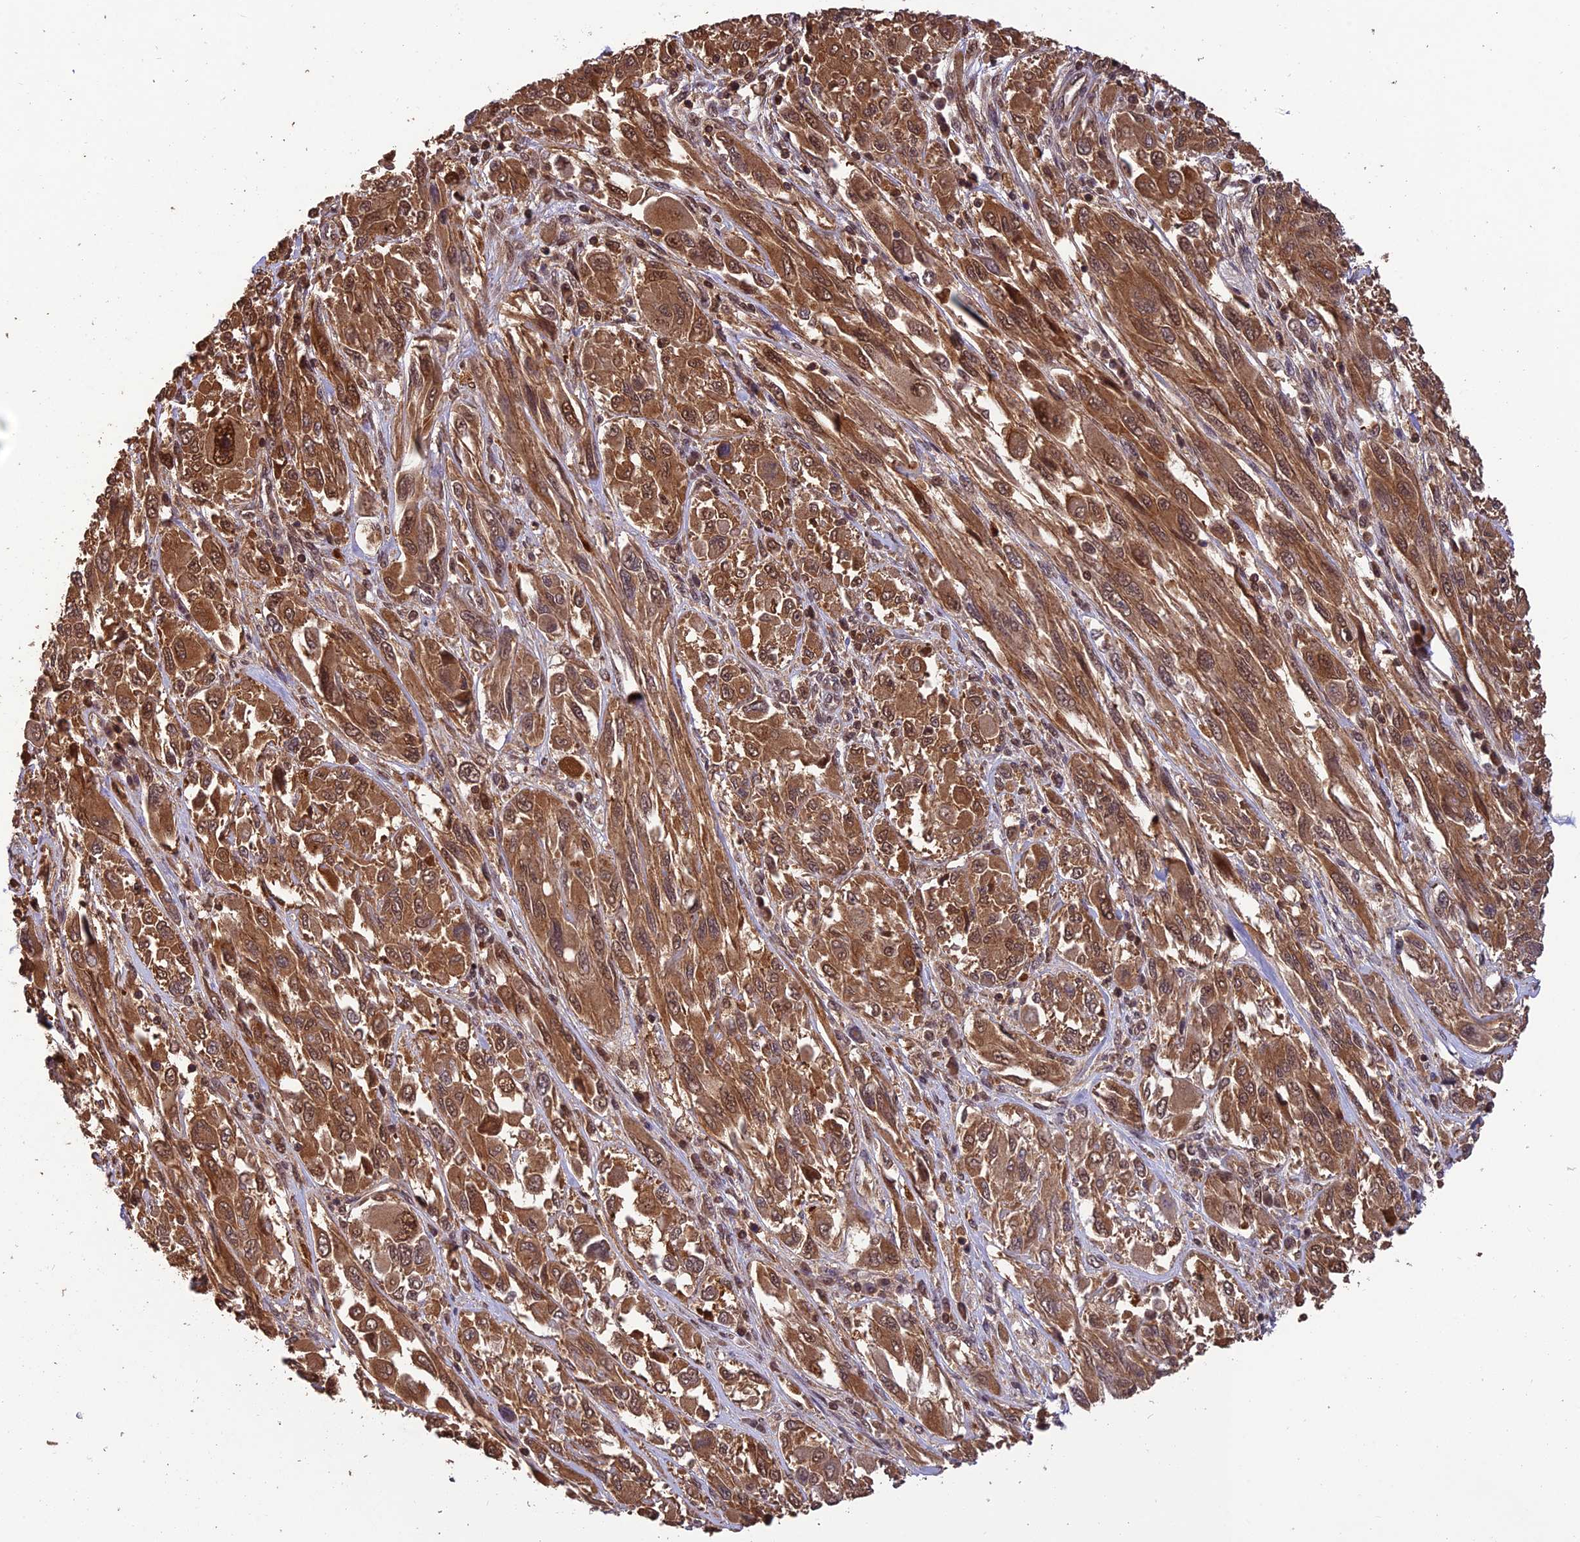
{"staining": {"intensity": "moderate", "quantity": ">75%", "location": "cytoplasmic/membranous,nuclear"}, "tissue": "melanoma", "cell_type": "Tumor cells", "image_type": "cancer", "snomed": [{"axis": "morphology", "description": "Malignant melanoma, NOS"}, {"axis": "topography", "description": "Skin"}], "caption": "Malignant melanoma stained for a protein shows moderate cytoplasmic/membranous and nuclear positivity in tumor cells. The protein of interest is stained brown, and the nuclei are stained in blue (DAB IHC with brightfield microscopy, high magnification).", "gene": "PSMB3", "patient": {"sex": "female", "age": 91}}